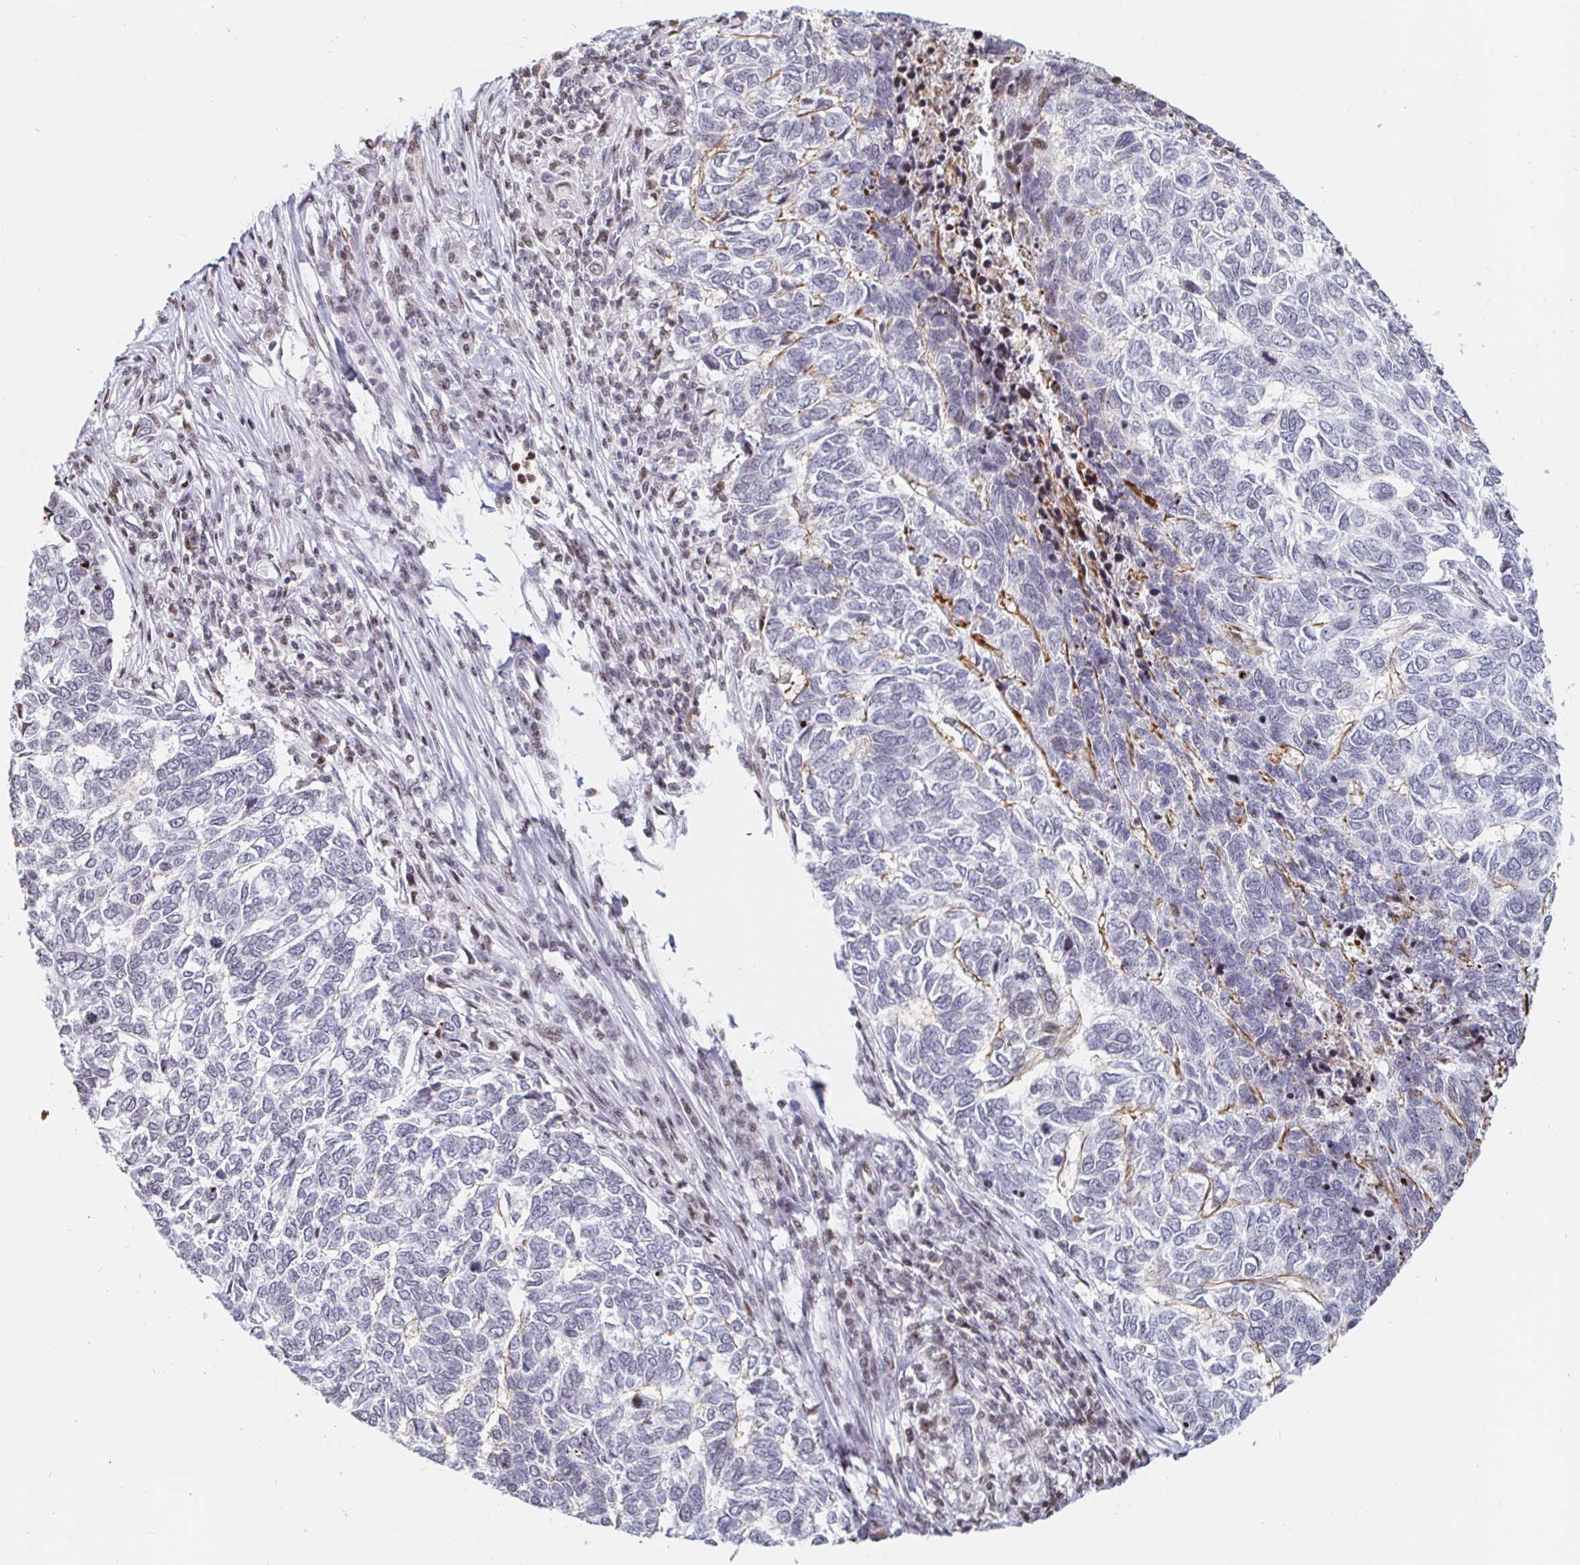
{"staining": {"intensity": "negative", "quantity": "none", "location": "none"}, "tissue": "skin cancer", "cell_type": "Tumor cells", "image_type": "cancer", "snomed": [{"axis": "morphology", "description": "Basal cell carcinoma"}, {"axis": "topography", "description": "Skin"}], "caption": "This is a image of IHC staining of skin cancer, which shows no expression in tumor cells.", "gene": "HOXC10", "patient": {"sex": "female", "age": 65}}